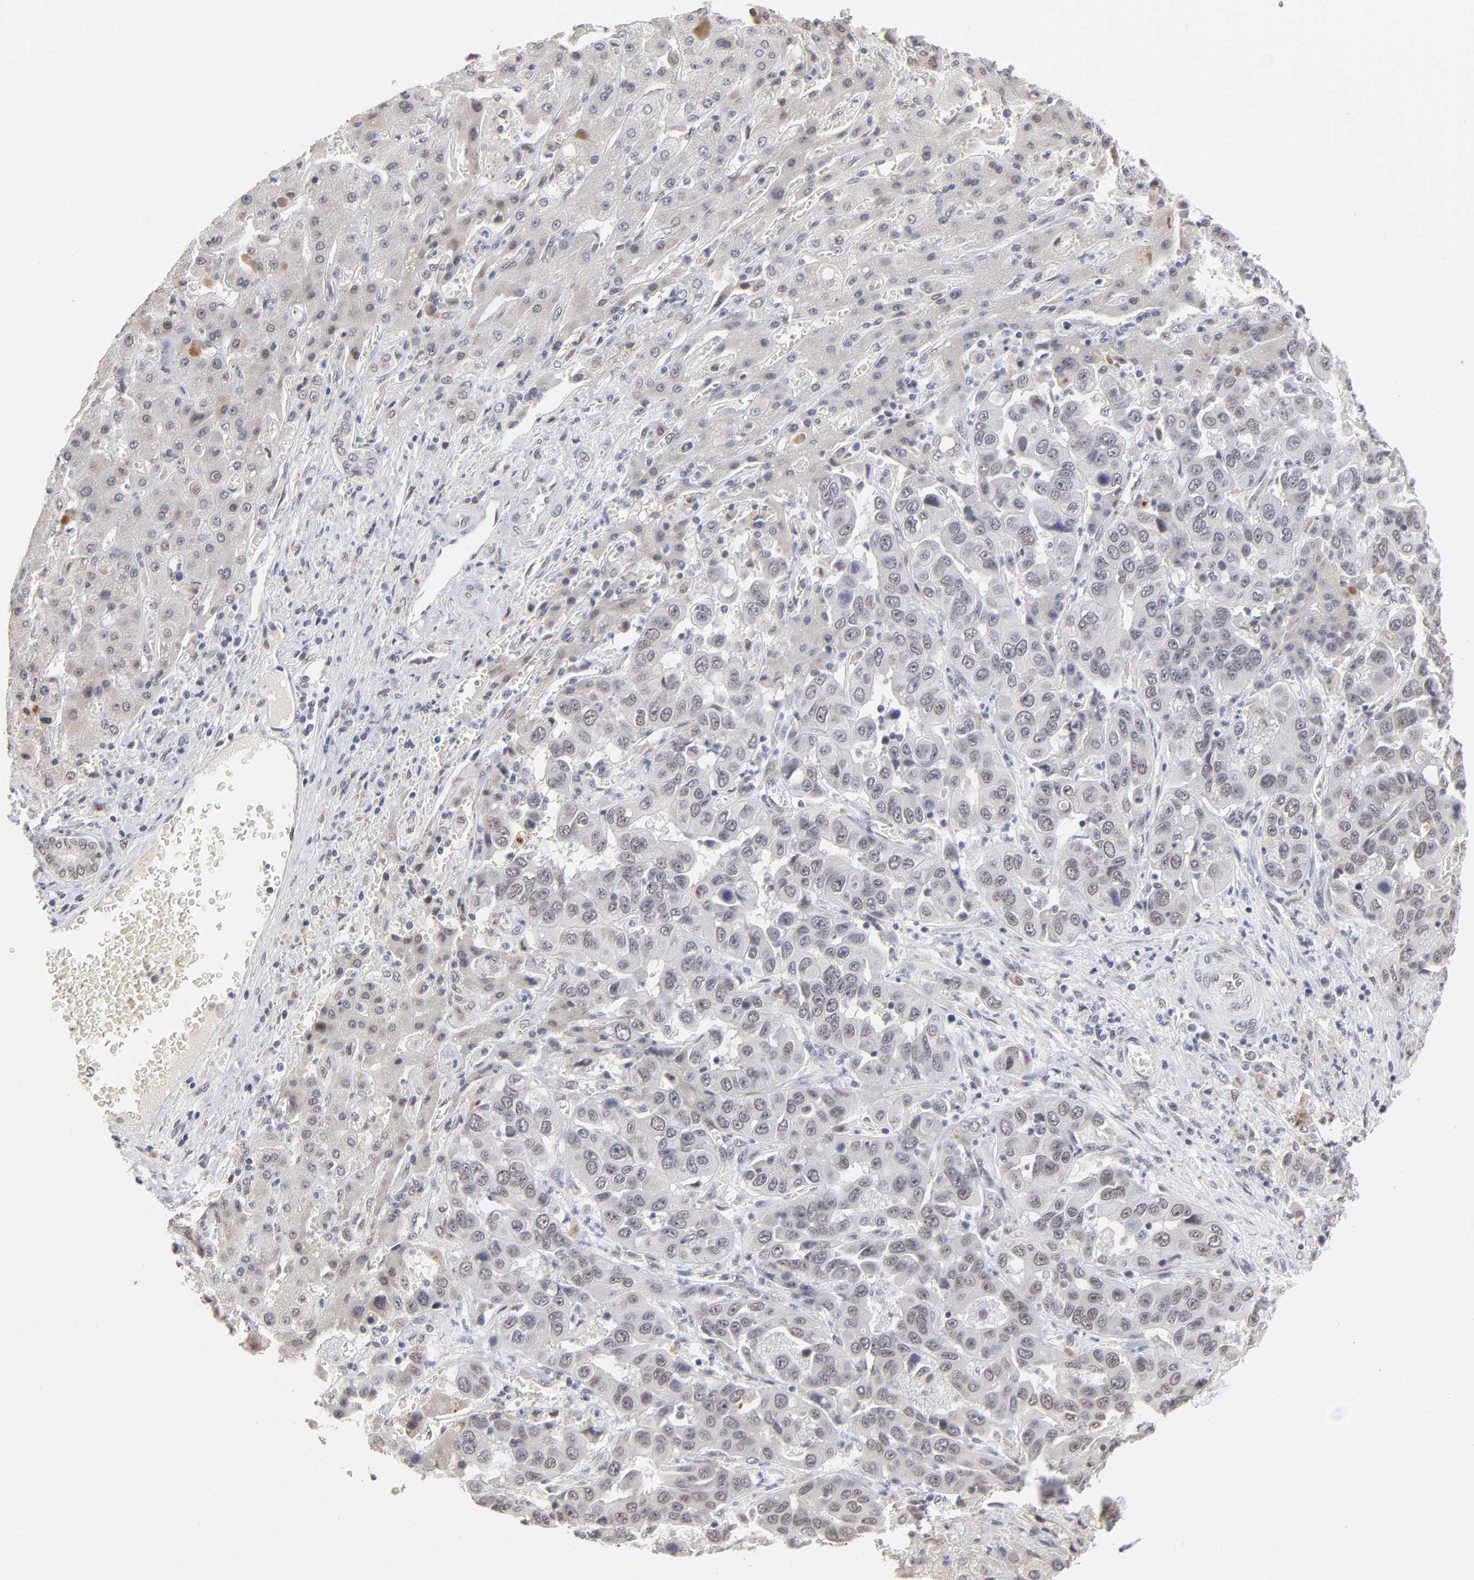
{"staining": {"intensity": "negative", "quantity": "none", "location": "none"}, "tissue": "liver cancer", "cell_type": "Tumor cells", "image_type": "cancer", "snomed": [{"axis": "morphology", "description": "Cholangiocarcinoma"}, {"axis": "topography", "description": "Liver"}], "caption": "Protein analysis of cholangiocarcinoma (liver) reveals no significant positivity in tumor cells. Nuclei are stained in blue.", "gene": "MBIP", "patient": {"sex": "female", "age": 52}}